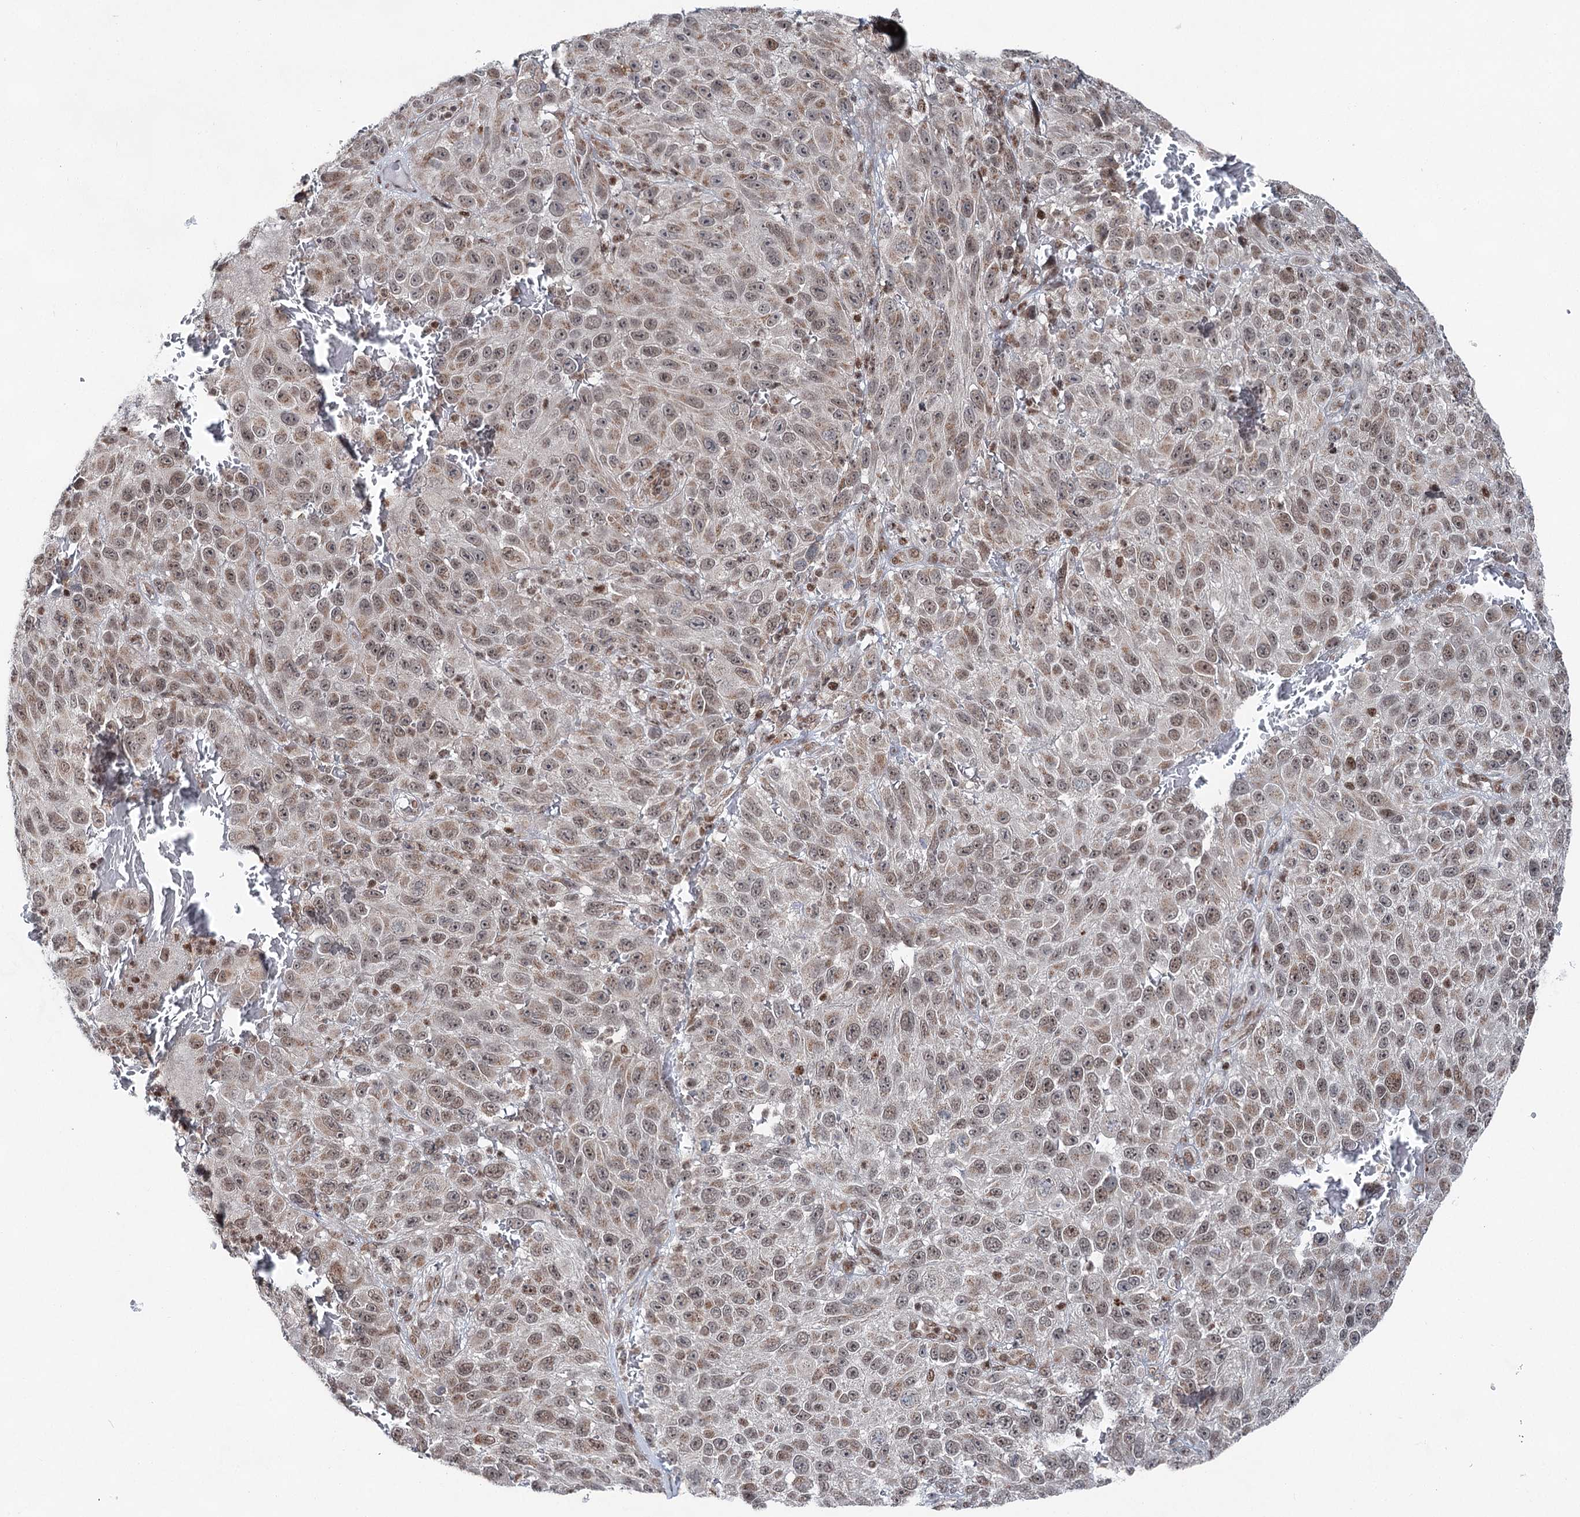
{"staining": {"intensity": "moderate", "quantity": "25%-75%", "location": "nuclear"}, "tissue": "melanoma", "cell_type": "Tumor cells", "image_type": "cancer", "snomed": [{"axis": "morphology", "description": "Malignant melanoma, NOS"}, {"axis": "topography", "description": "Skin"}], "caption": "Malignant melanoma stained for a protein demonstrates moderate nuclear positivity in tumor cells.", "gene": "ZCCHC8", "patient": {"sex": "female", "age": 96}}